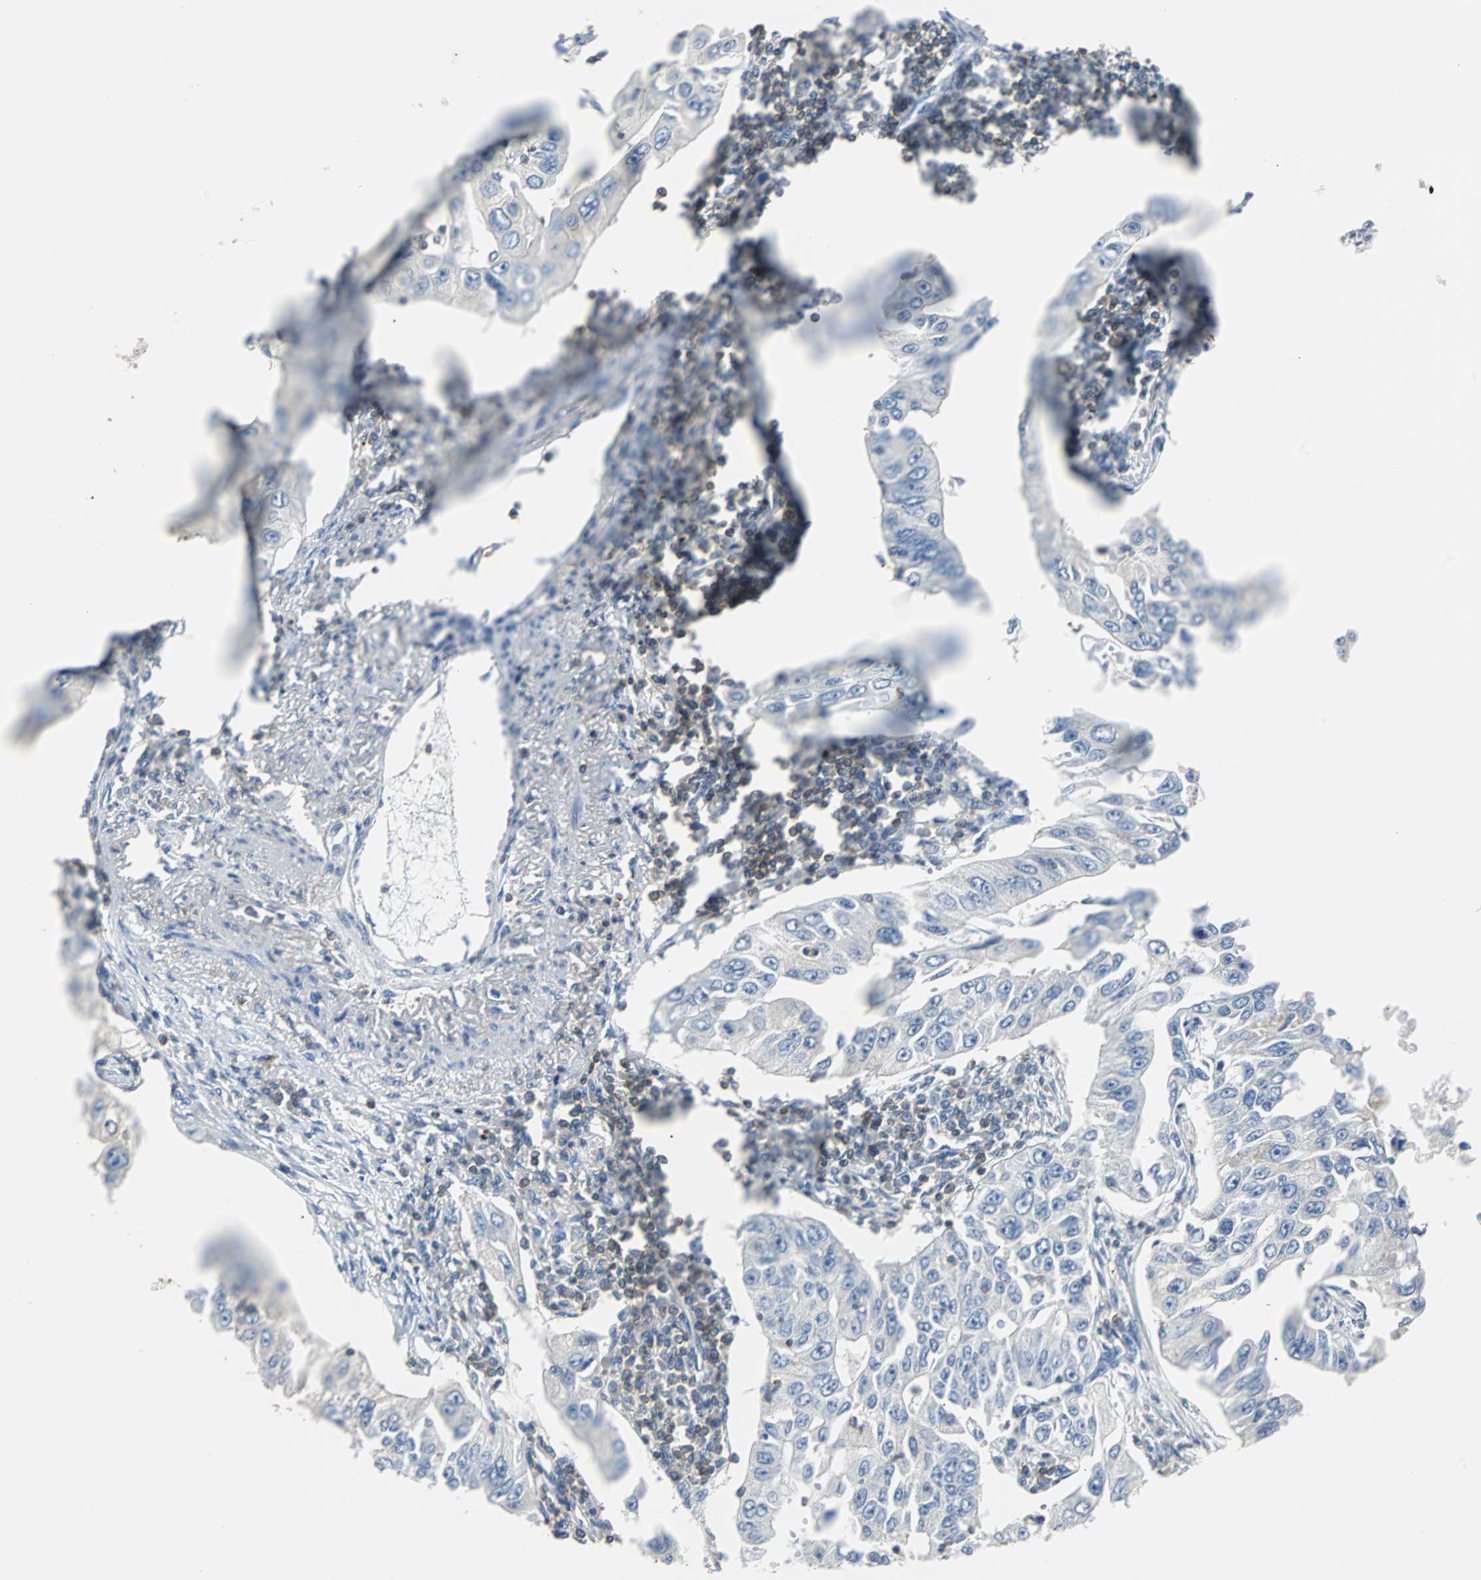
{"staining": {"intensity": "negative", "quantity": "none", "location": "none"}, "tissue": "lung cancer", "cell_type": "Tumor cells", "image_type": "cancer", "snomed": [{"axis": "morphology", "description": "Adenocarcinoma, NOS"}, {"axis": "topography", "description": "Lung"}], "caption": "The immunohistochemistry (IHC) histopathology image has no significant staining in tumor cells of lung cancer tissue. (DAB immunohistochemistry visualized using brightfield microscopy, high magnification).", "gene": "TSC22D4", "patient": {"sex": "male", "age": 84}}